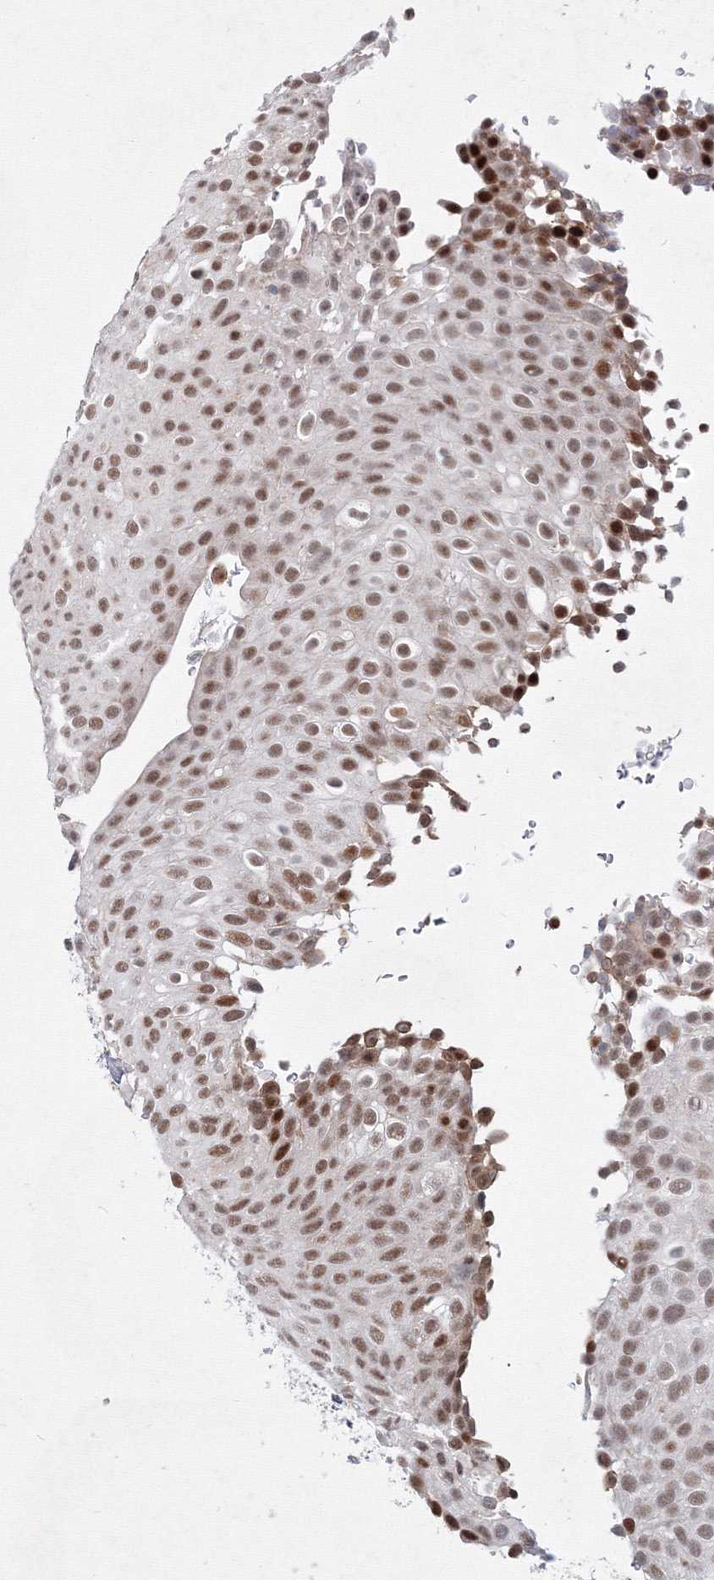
{"staining": {"intensity": "moderate", "quantity": ">75%", "location": "nuclear"}, "tissue": "urothelial cancer", "cell_type": "Tumor cells", "image_type": "cancer", "snomed": [{"axis": "morphology", "description": "Urothelial carcinoma, Low grade"}, {"axis": "topography", "description": "Urinary bladder"}], "caption": "Protein expression analysis of human urothelial carcinoma (low-grade) reveals moderate nuclear positivity in about >75% of tumor cells.", "gene": "SF3B6", "patient": {"sex": "male", "age": 78}}